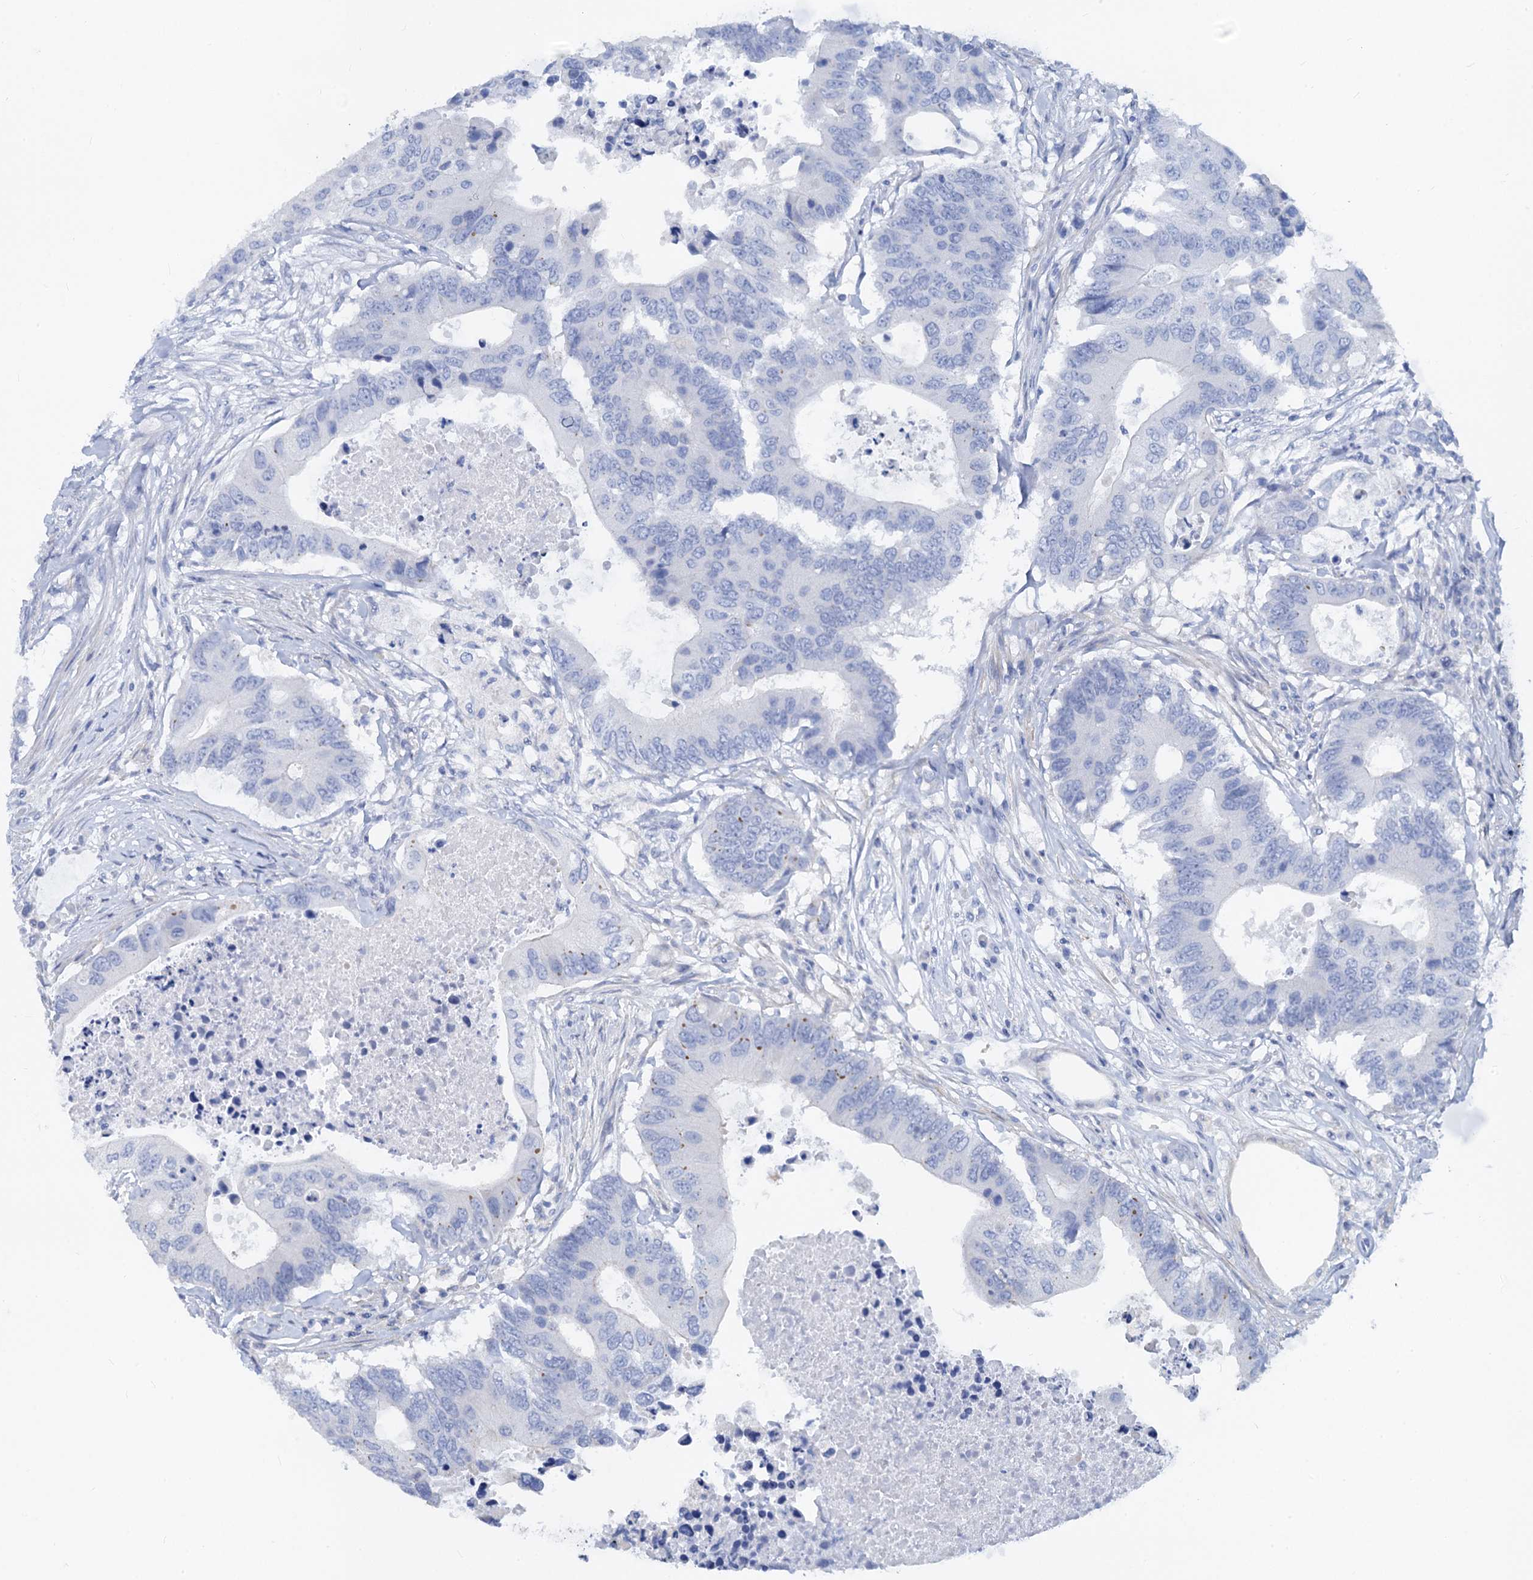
{"staining": {"intensity": "negative", "quantity": "none", "location": "none"}, "tissue": "colorectal cancer", "cell_type": "Tumor cells", "image_type": "cancer", "snomed": [{"axis": "morphology", "description": "Adenocarcinoma, NOS"}, {"axis": "topography", "description": "Colon"}], "caption": "Colorectal adenocarcinoma stained for a protein using immunohistochemistry (IHC) reveals no positivity tumor cells.", "gene": "RBP3", "patient": {"sex": "male", "age": 71}}